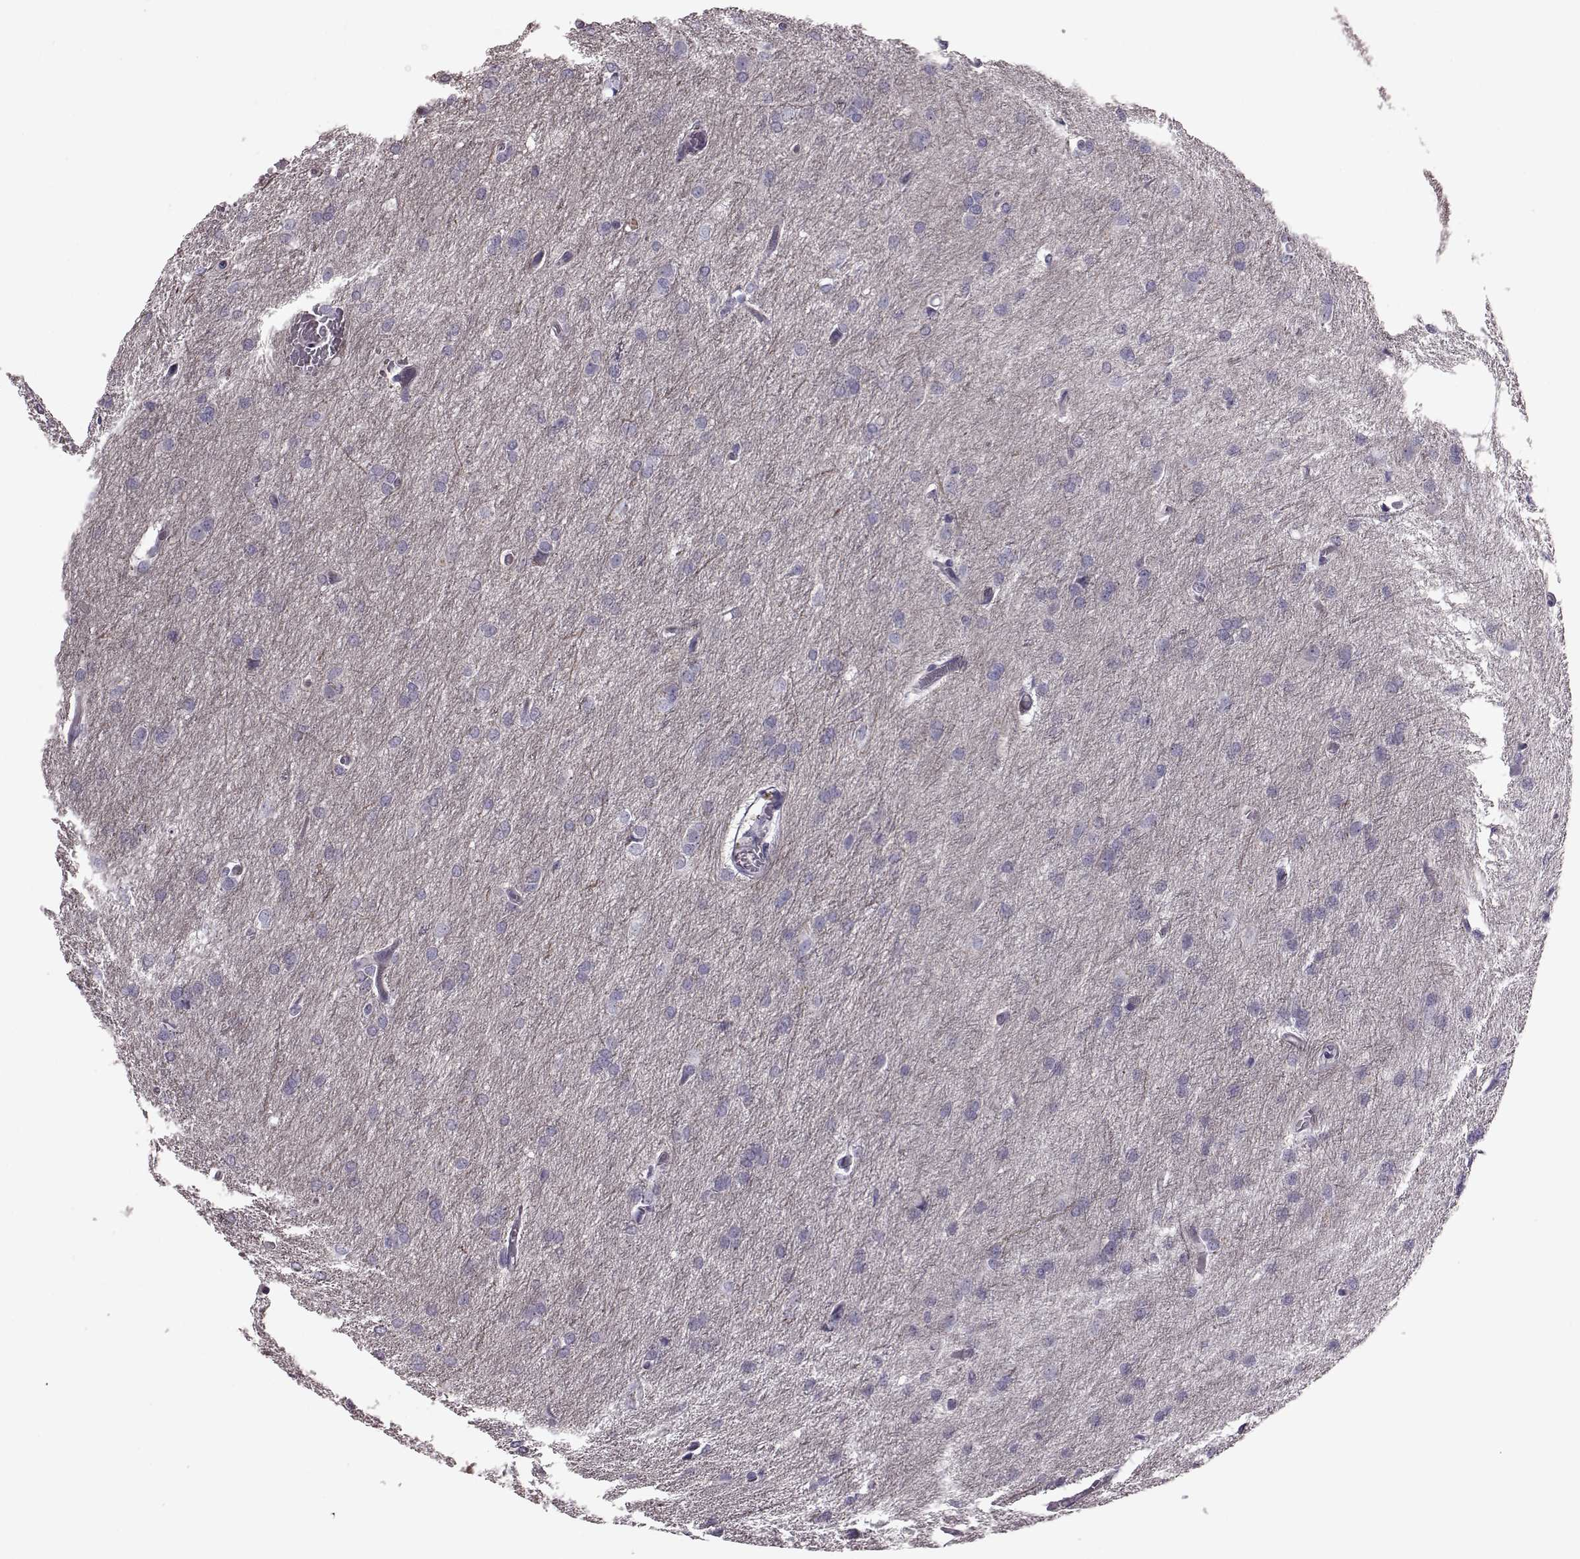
{"staining": {"intensity": "negative", "quantity": "none", "location": "none"}, "tissue": "glioma", "cell_type": "Tumor cells", "image_type": "cancer", "snomed": [{"axis": "morphology", "description": "Glioma, malignant, High grade"}, {"axis": "topography", "description": "Brain"}], "caption": "Tumor cells are negative for protein expression in human malignant glioma (high-grade). (Immunohistochemistry (ihc), brightfield microscopy, high magnification).", "gene": "SNTG1", "patient": {"sex": "male", "age": 68}}